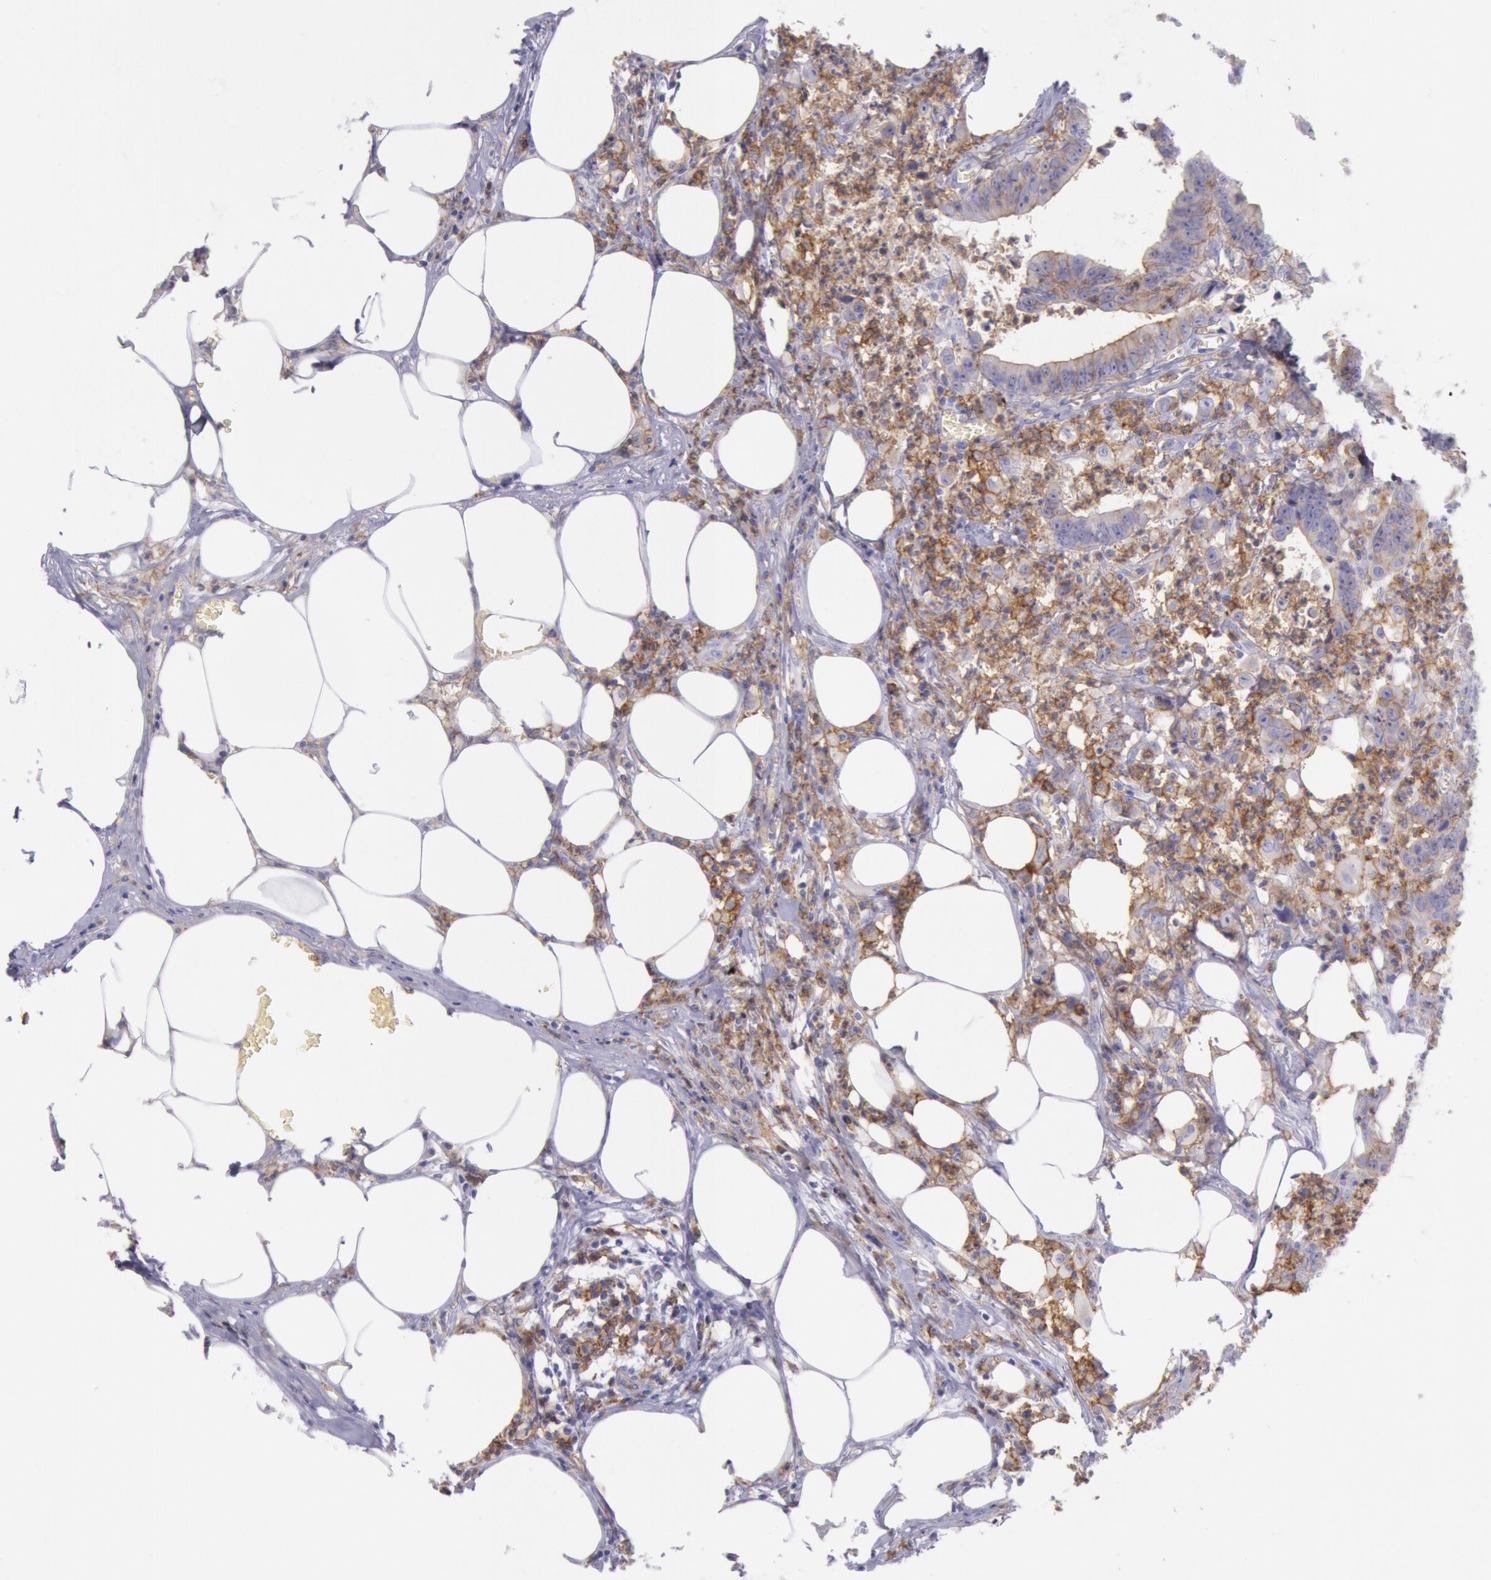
{"staining": {"intensity": "weak", "quantity": ">75%", "location": "cytoplasmic/membranous"}, "tissue": "colorectal cancer", "cell_type": "Tumor cells", "image_type": "cancer", "snomed": [{"axis": "morphology", "description": "Adenocarcinoma, NOS"}, {"axis": "topography", "description": "Colon"}], "caption": "An image of colorectal adenocarcinoma stained for a protein shows weak cytoplasmic/membranous brown staining in tumor cells. (DAB (3,3'-diaminobenzidine) = brown stain, brightfield microscopy at high magnification).", "gene": "LYN", "patient": {"sex": "male", "age": 55}}